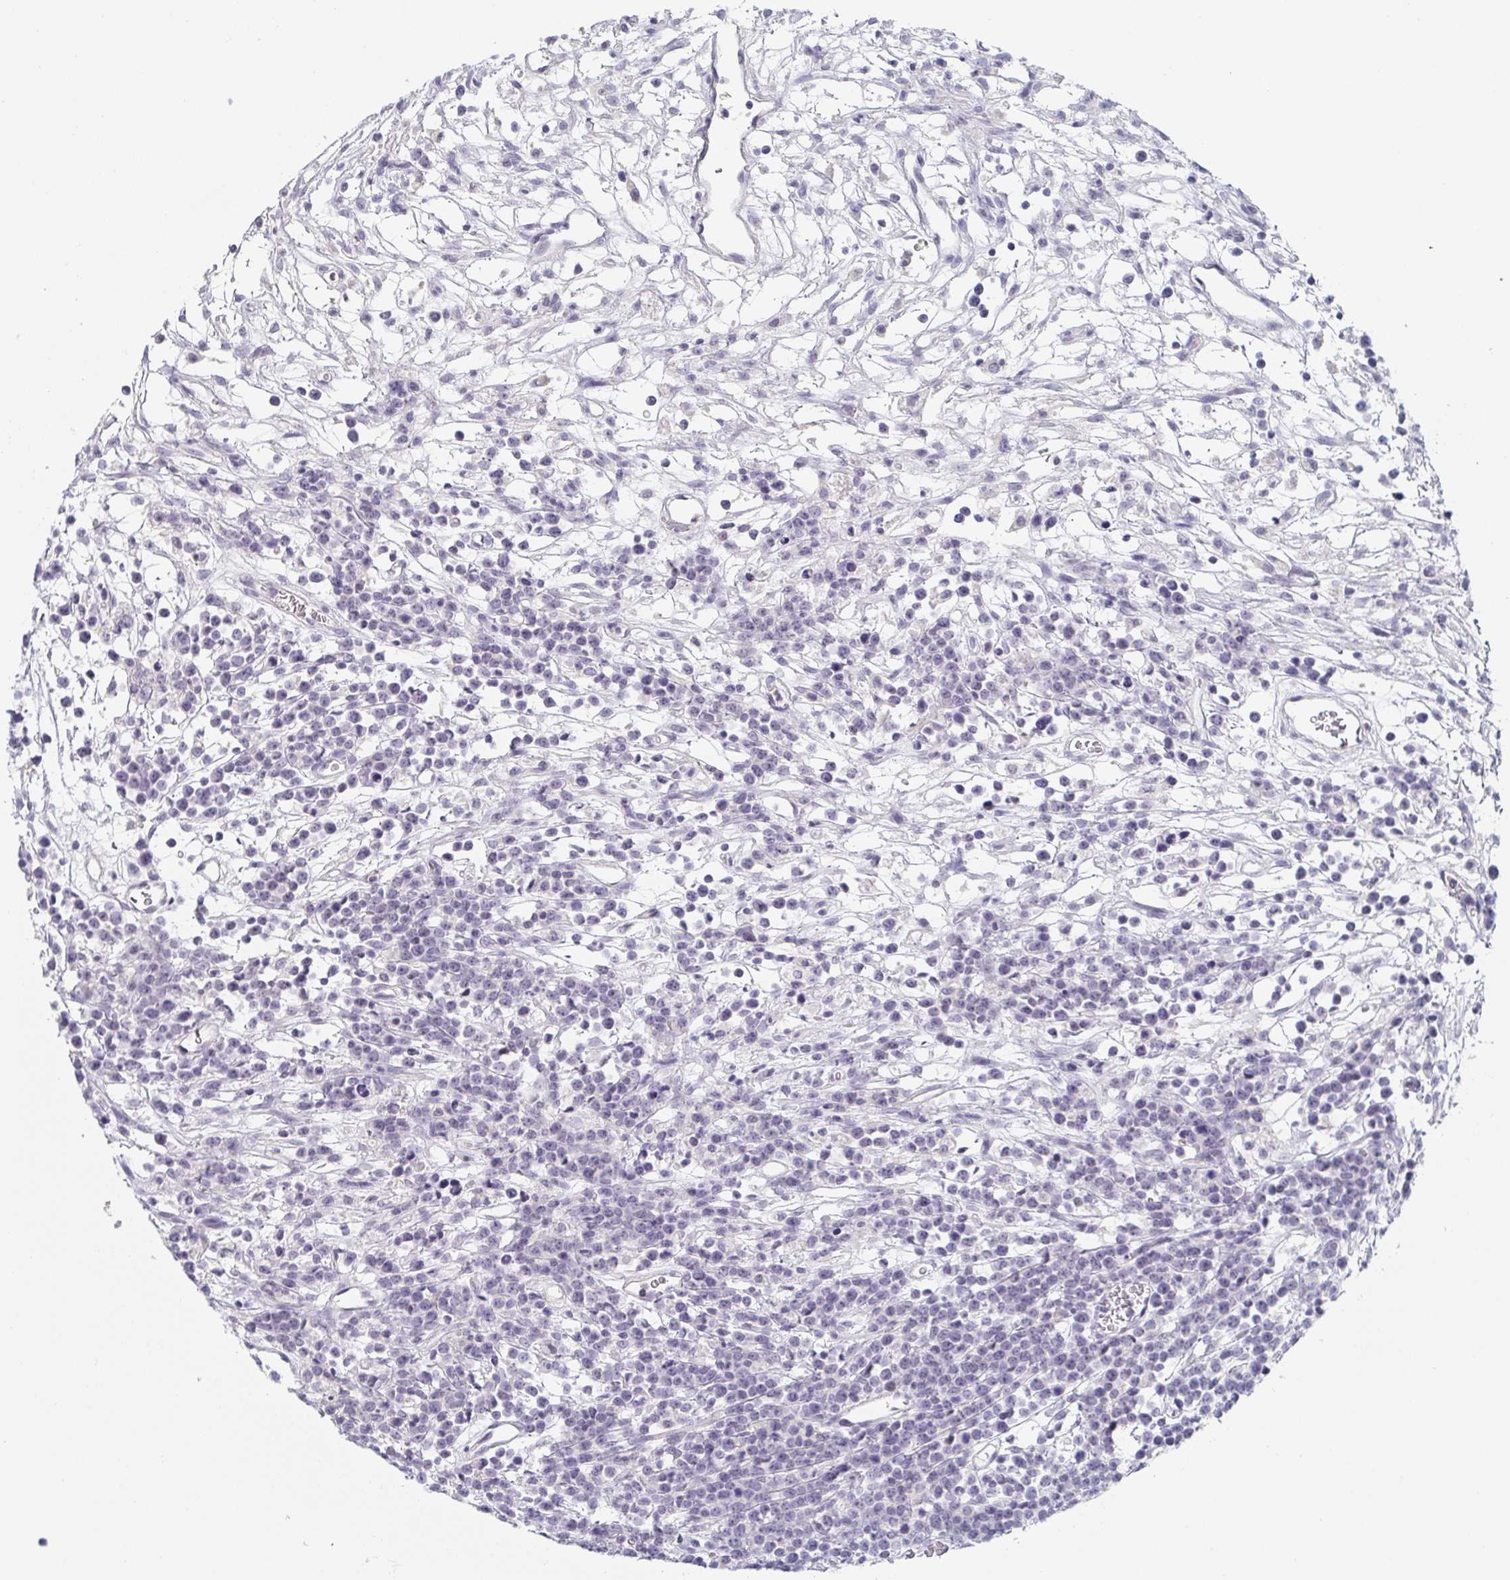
{"staining": {"intensity": "negative", "quantity": "none", "location": "none"}, "tissue": "lymphoma", "cell_type": "Tumor cells", "image_type": "cancer", "snomed": [{"axis": "morphology", "description": "Malignant lymphoma, non-Hodgkin's type, High grade"}, {"axis": "topography", "description": "Ovary"}], "caption": "A high-resolution histopathology image shows IHC staining of lymphoma, which reveals no significant positivity in tumor cells.", "gene": "RHOV", "patient": {"sex": "female", "age": 56}}